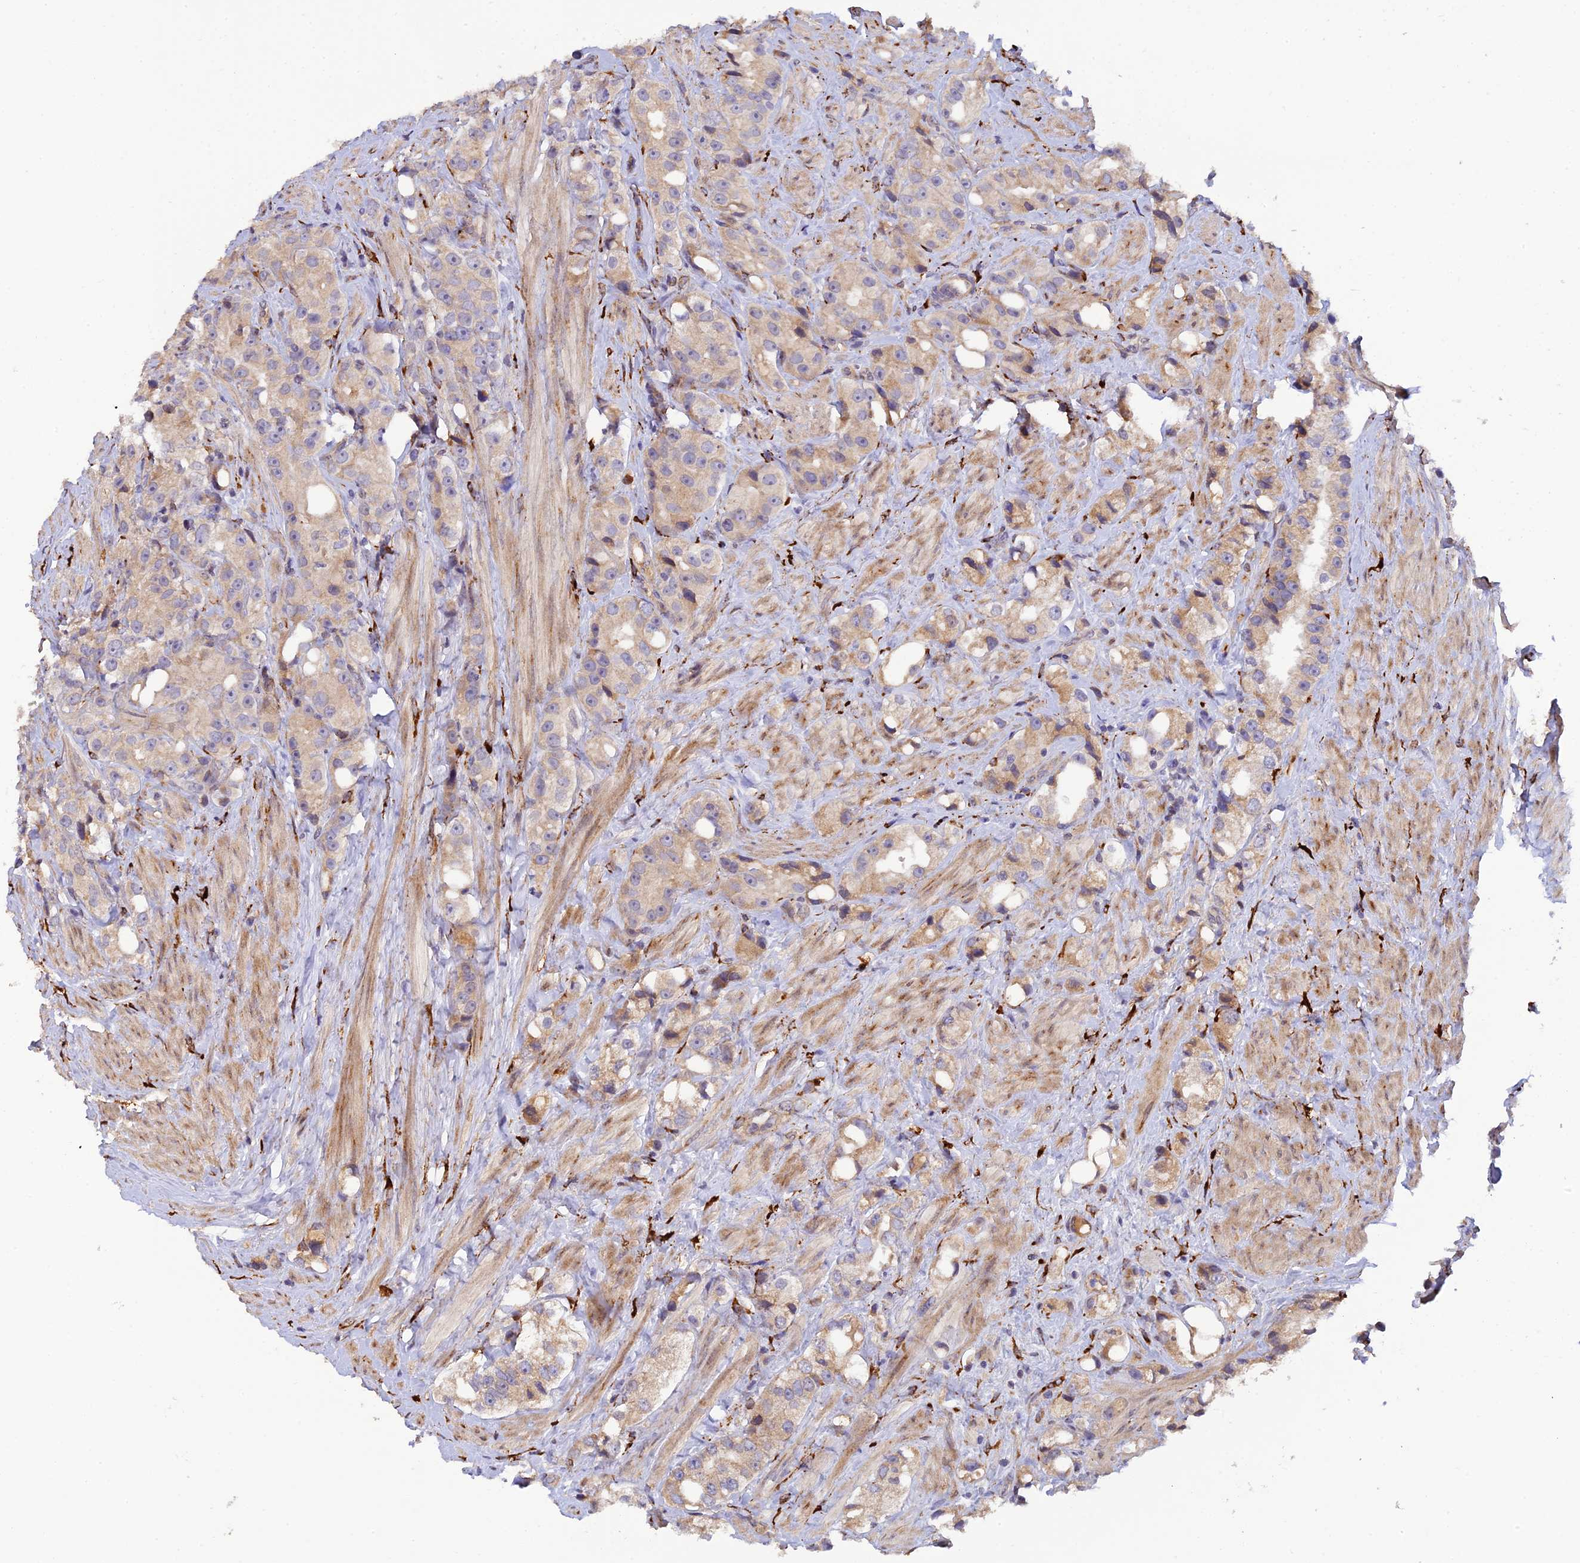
{"staining": {"intensity": "weak", "quantity": "<25%", "location": "cytoplasmic/membranous"}, "tissue": "prostate cancer", "cell_type": "Tumor cells", "image_type": "cancer", "snomed": [{"axis": "morphology", "description": "Adenocarcinoma, NOS"}, {"axis": "topography", "description": "Prostate"}], "caption": "An immunohistochemistry (IHC) photomicrograph of adenocarcinoma (prostate) is shown. There is no staining in tumor cells of adenocarcinoma (prostate).", "gene": "P3H3", "patient": {"sex": "male", "age": 79}}